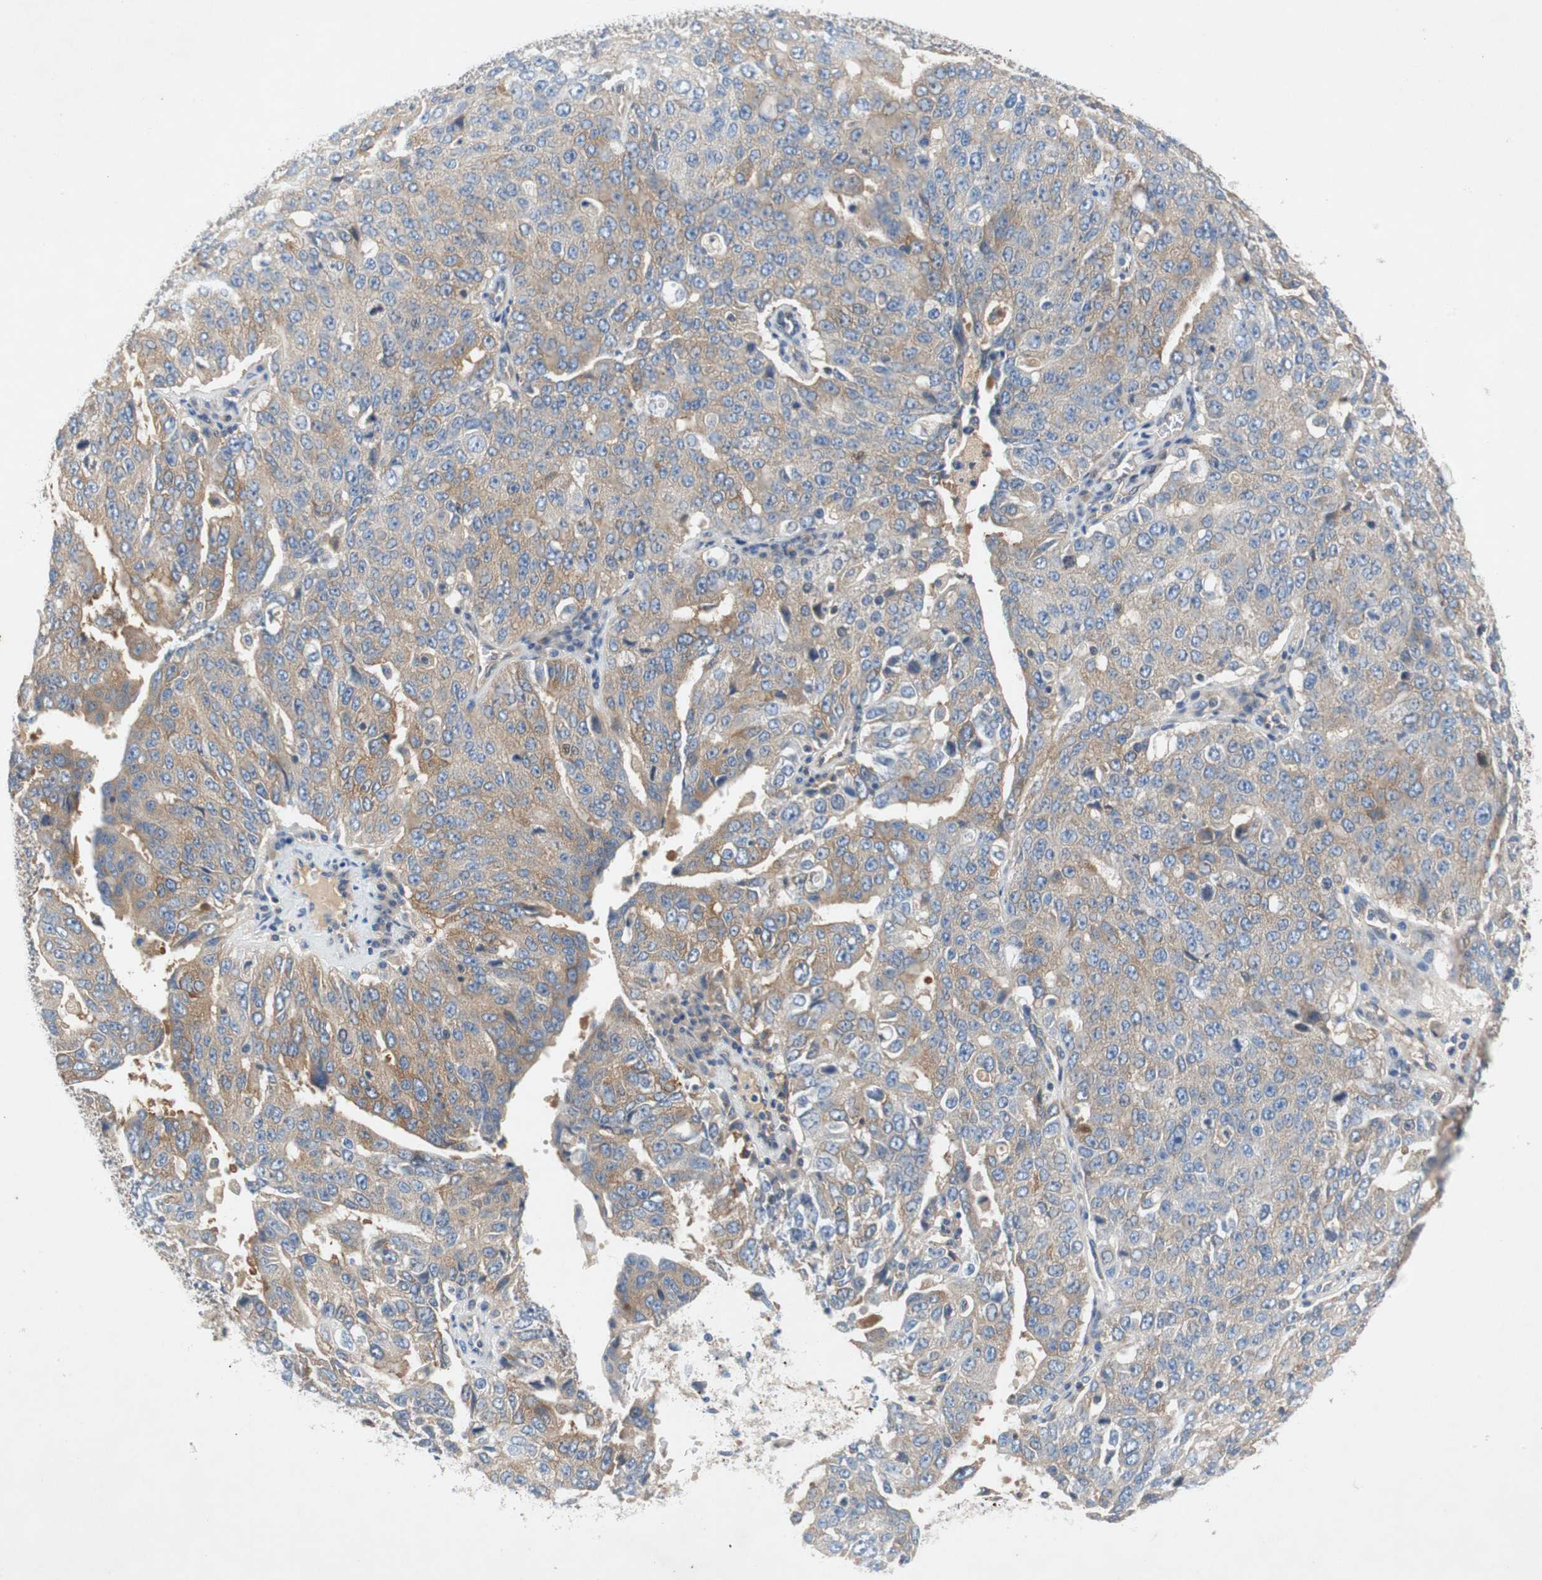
{"staining": {"intensity": "weak", "quantity": "25%-75%", "location": "cytoplasmic/membranous"}, "tissue": "ovarian cancer", "cell_type": "Tumor cells", "image_type": "cancer", "snomed": [{"axis": "morphology", "description": "Carcinoma, endometroid"}, {"axis": "topography", "description": "Ovary"}], "caption": "The immunohistochemical stain labels weak cytoplasmic/membranous staining in tumor cells of ovarian cancer (endometroid carcinoma) tissue.", "gene": "RELB", "patient": {"sex": "female", "age": 62}}